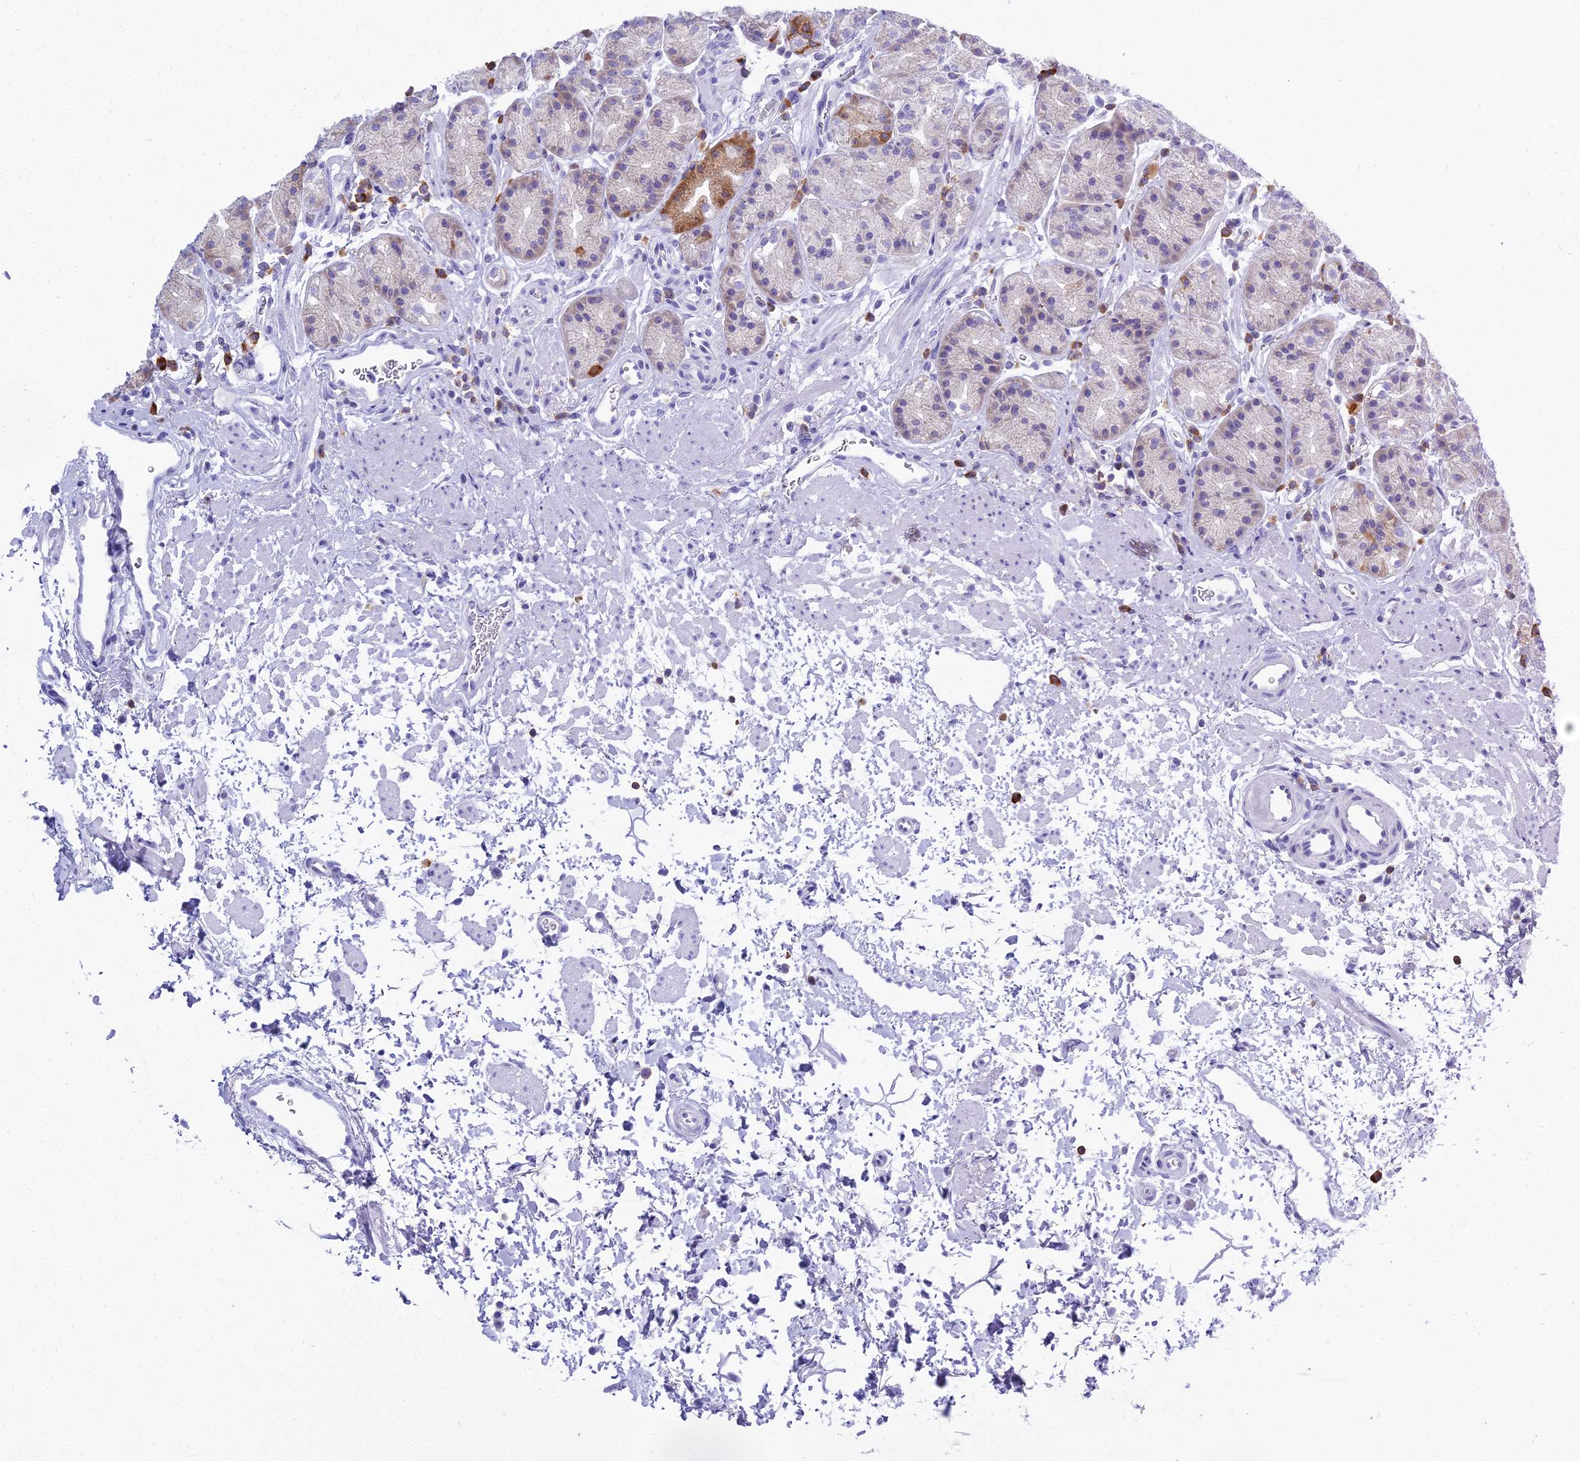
{"staining": {"intensity": "moderate", "quantity": "<25%", "location": "cytoplasmic/membranous"}, "tissue": "stomach", "cell_type": "Glandular cells", "image_type": "normal", "snomed": [{"axis": "morphology", "description": "Normal tissue, NOS"}, {"axis": "topography", "description": "Stomach"}], "caption": "Immunohistochemistry (DAB) staining of benign human stomach displays moderate cytoplasmic/membranous protein positivity in about <25% of glandular cells.", "gene": "CD5", "patient": {"sex": "male", "age": 63}}